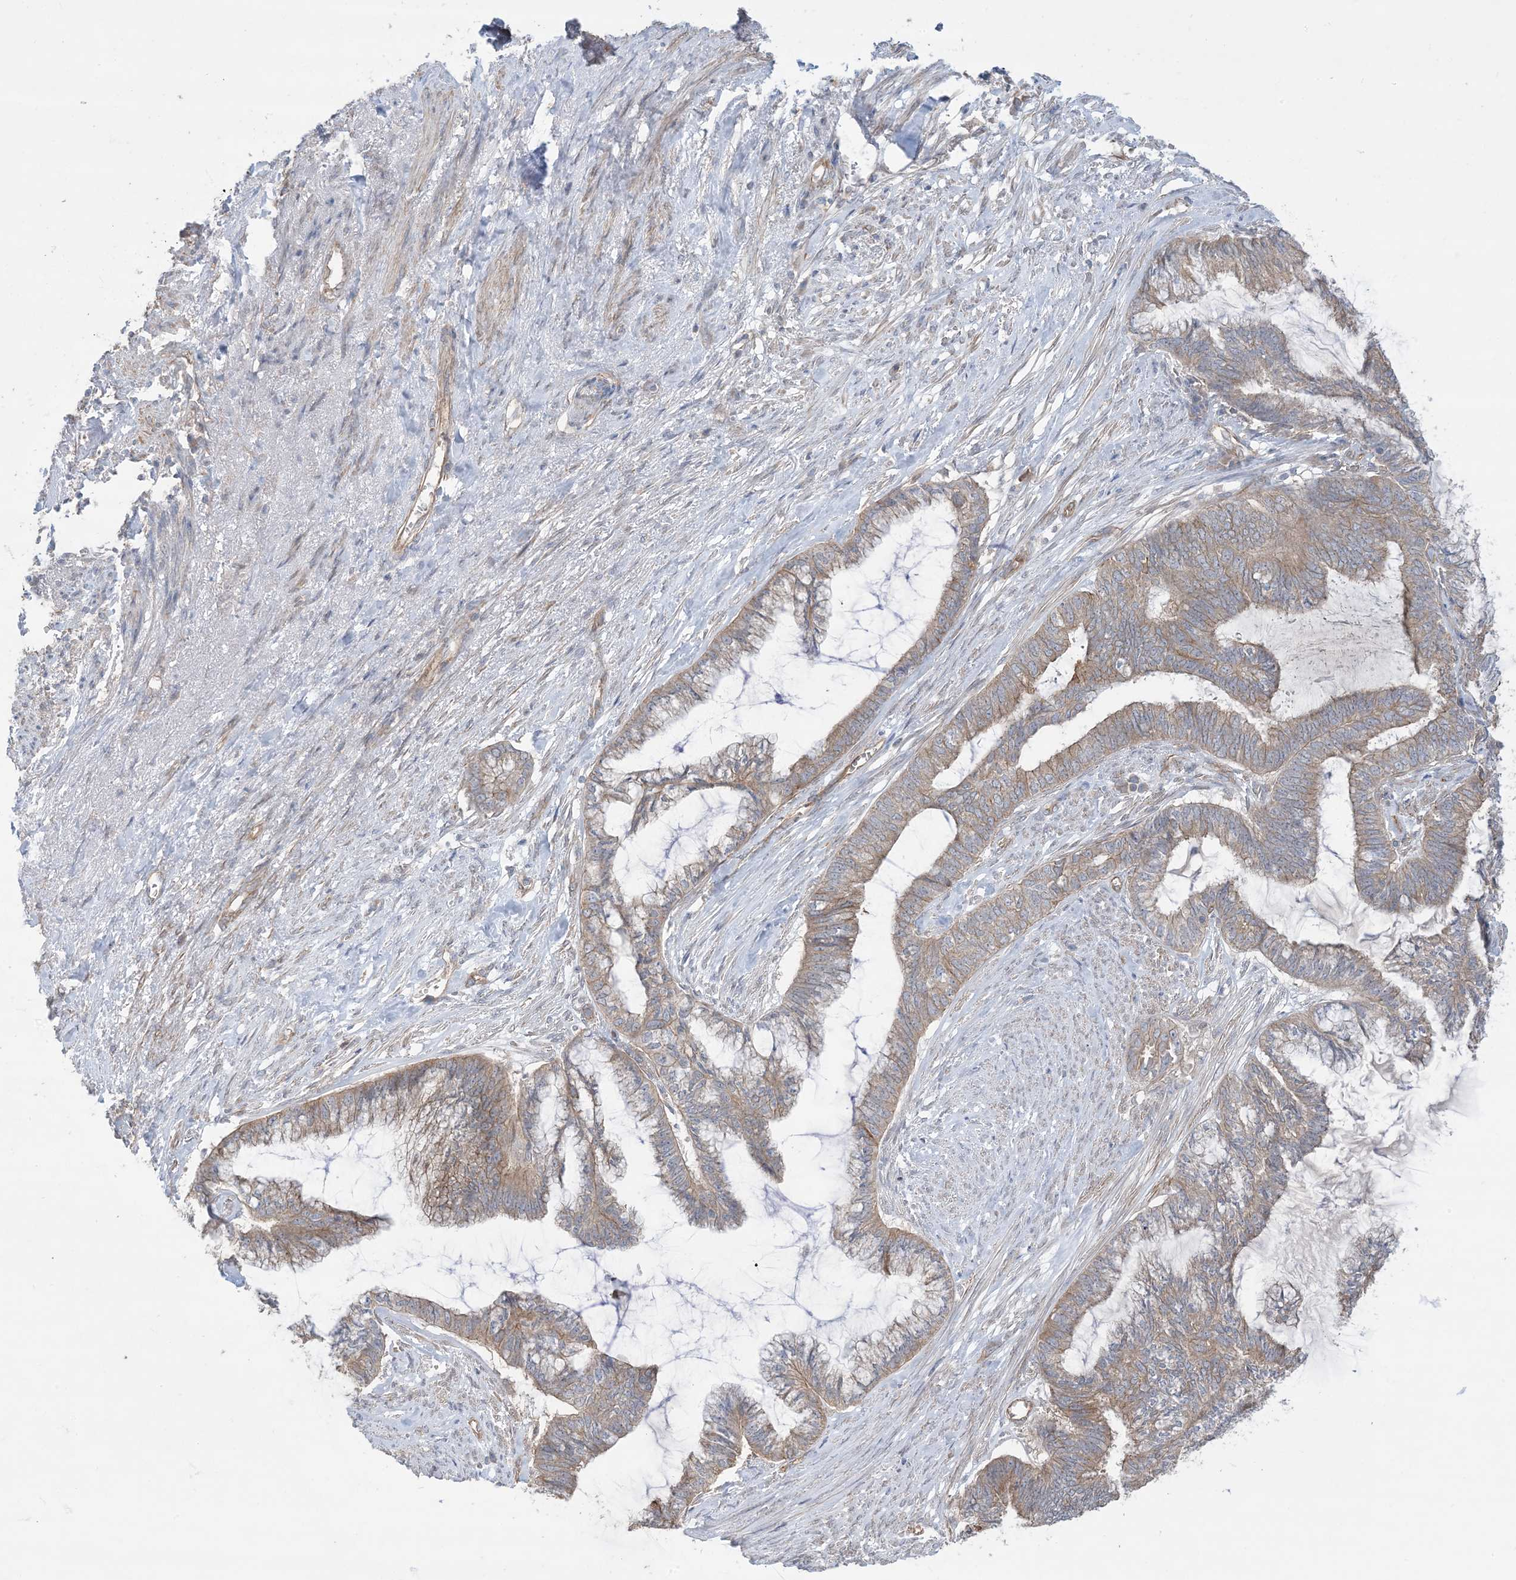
{"staining": {"intensity": "moderate", "quantity": "25%-75%", "location": "cytoplasmic/membranous"}, "tissue": "endometrial cancer", "cell_type": "Tumor cells", "image_type": "cancer", "snomed": [{"axis": "morphology", "description": "Adenocarcinoma, NOS"}, {"axis": "topography", "description": "Endometrium"}], "caption": "Protein analysis of endometrial adenocarcinoma tissue displays moderate cytoplasmic/membranous expression in about 25%-75% of tumor cells. (IHC, brightfield microscopy, high magnification).", "gene": "CCNY", "patient": {"sex": "female", "age": 86}}